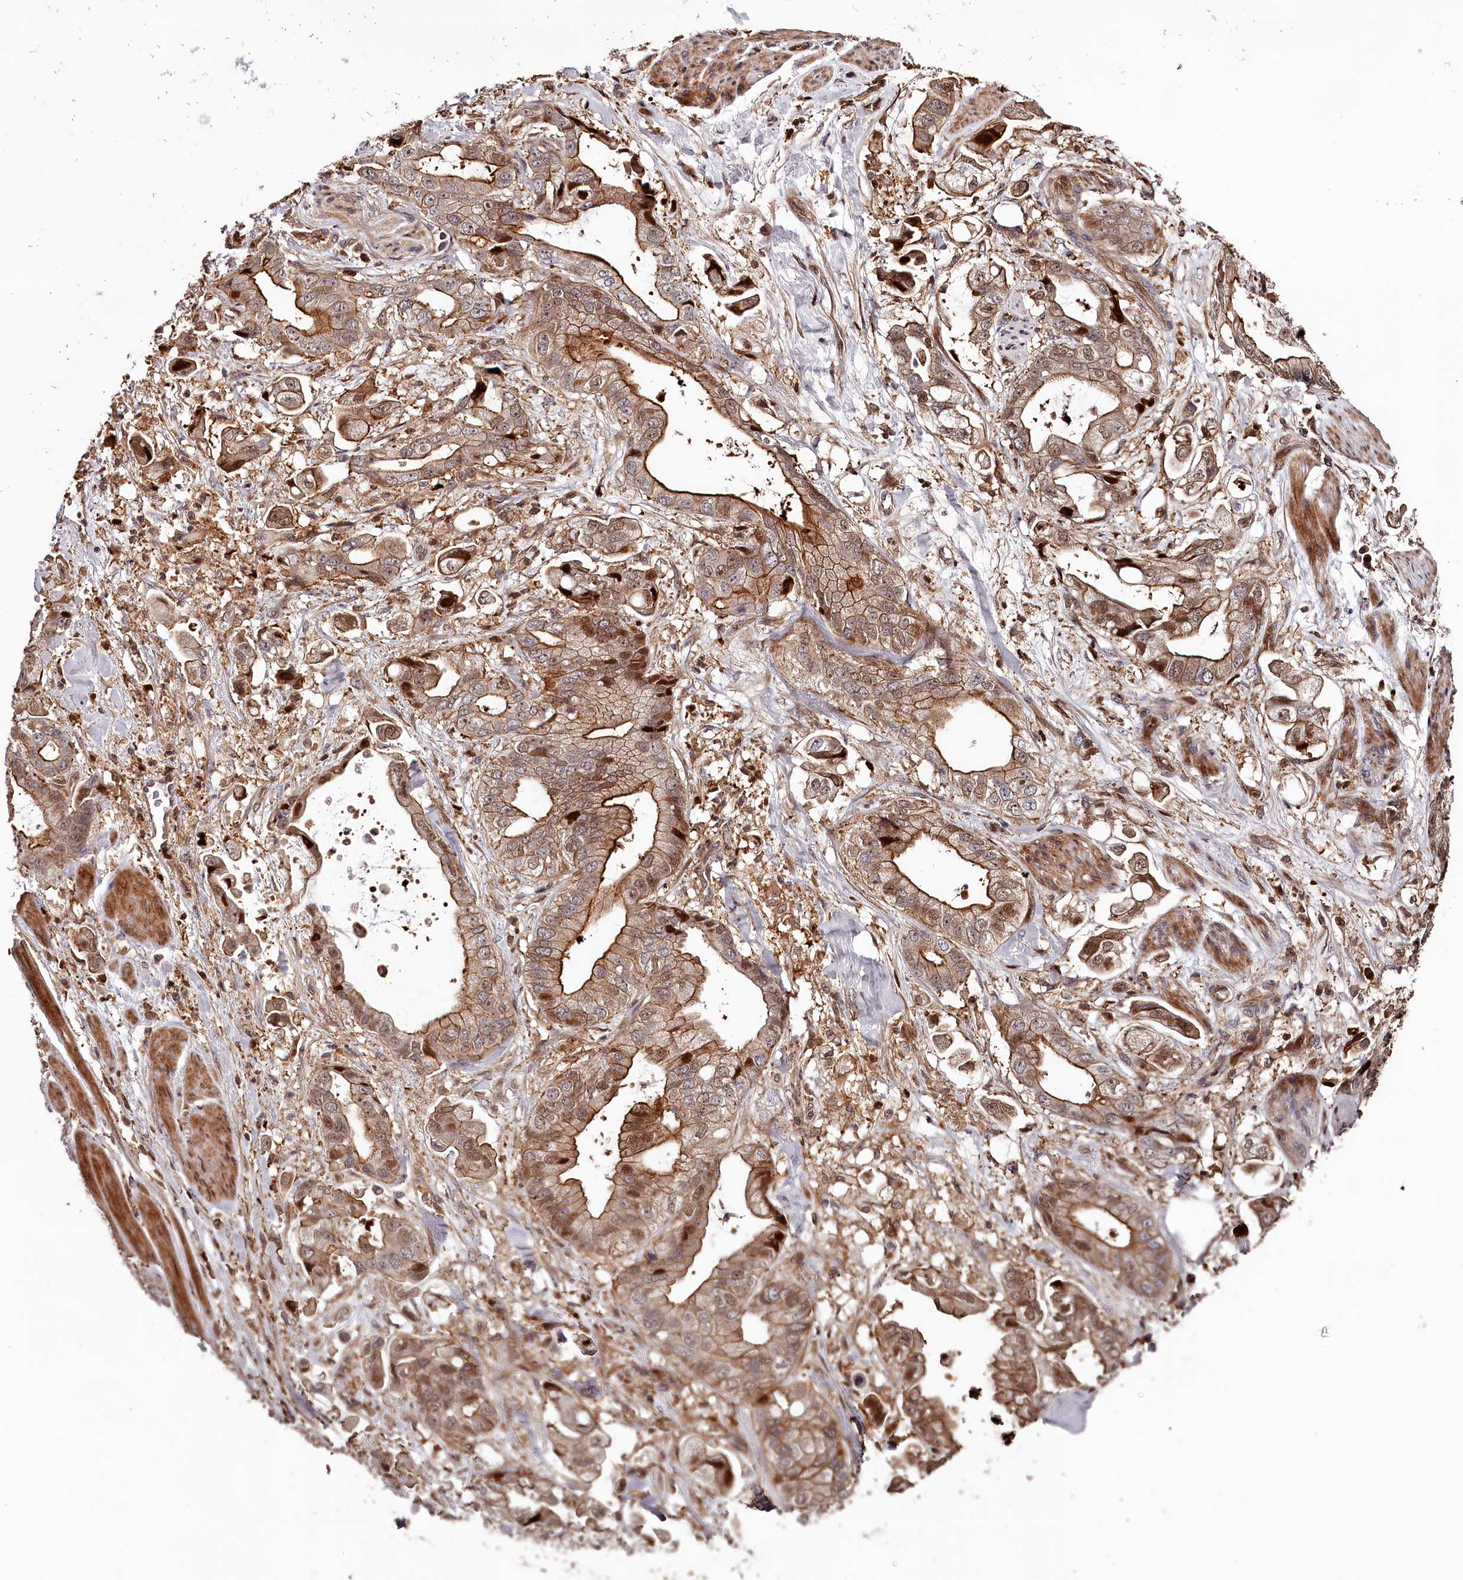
{"staining": {"intensity": "strong", "quantity": ">75%", "location": "cytoplasmic/membranous,nuclear"}, "tissue": "stomach cancer", "cell_type": "Tumor cells", "image_type": "cancer", "snomed": [{"axis": "morphology", "description": "Adenocarcinoma, NOS"}, {"axis": "topography", "description": "Stomach"}], "caption": "Stomach adenocarcinoma stained with a protein marker shows strong staining in tumor cells.", "gene": "KIF14", "patient": {"sex": "male", "age": 62}}